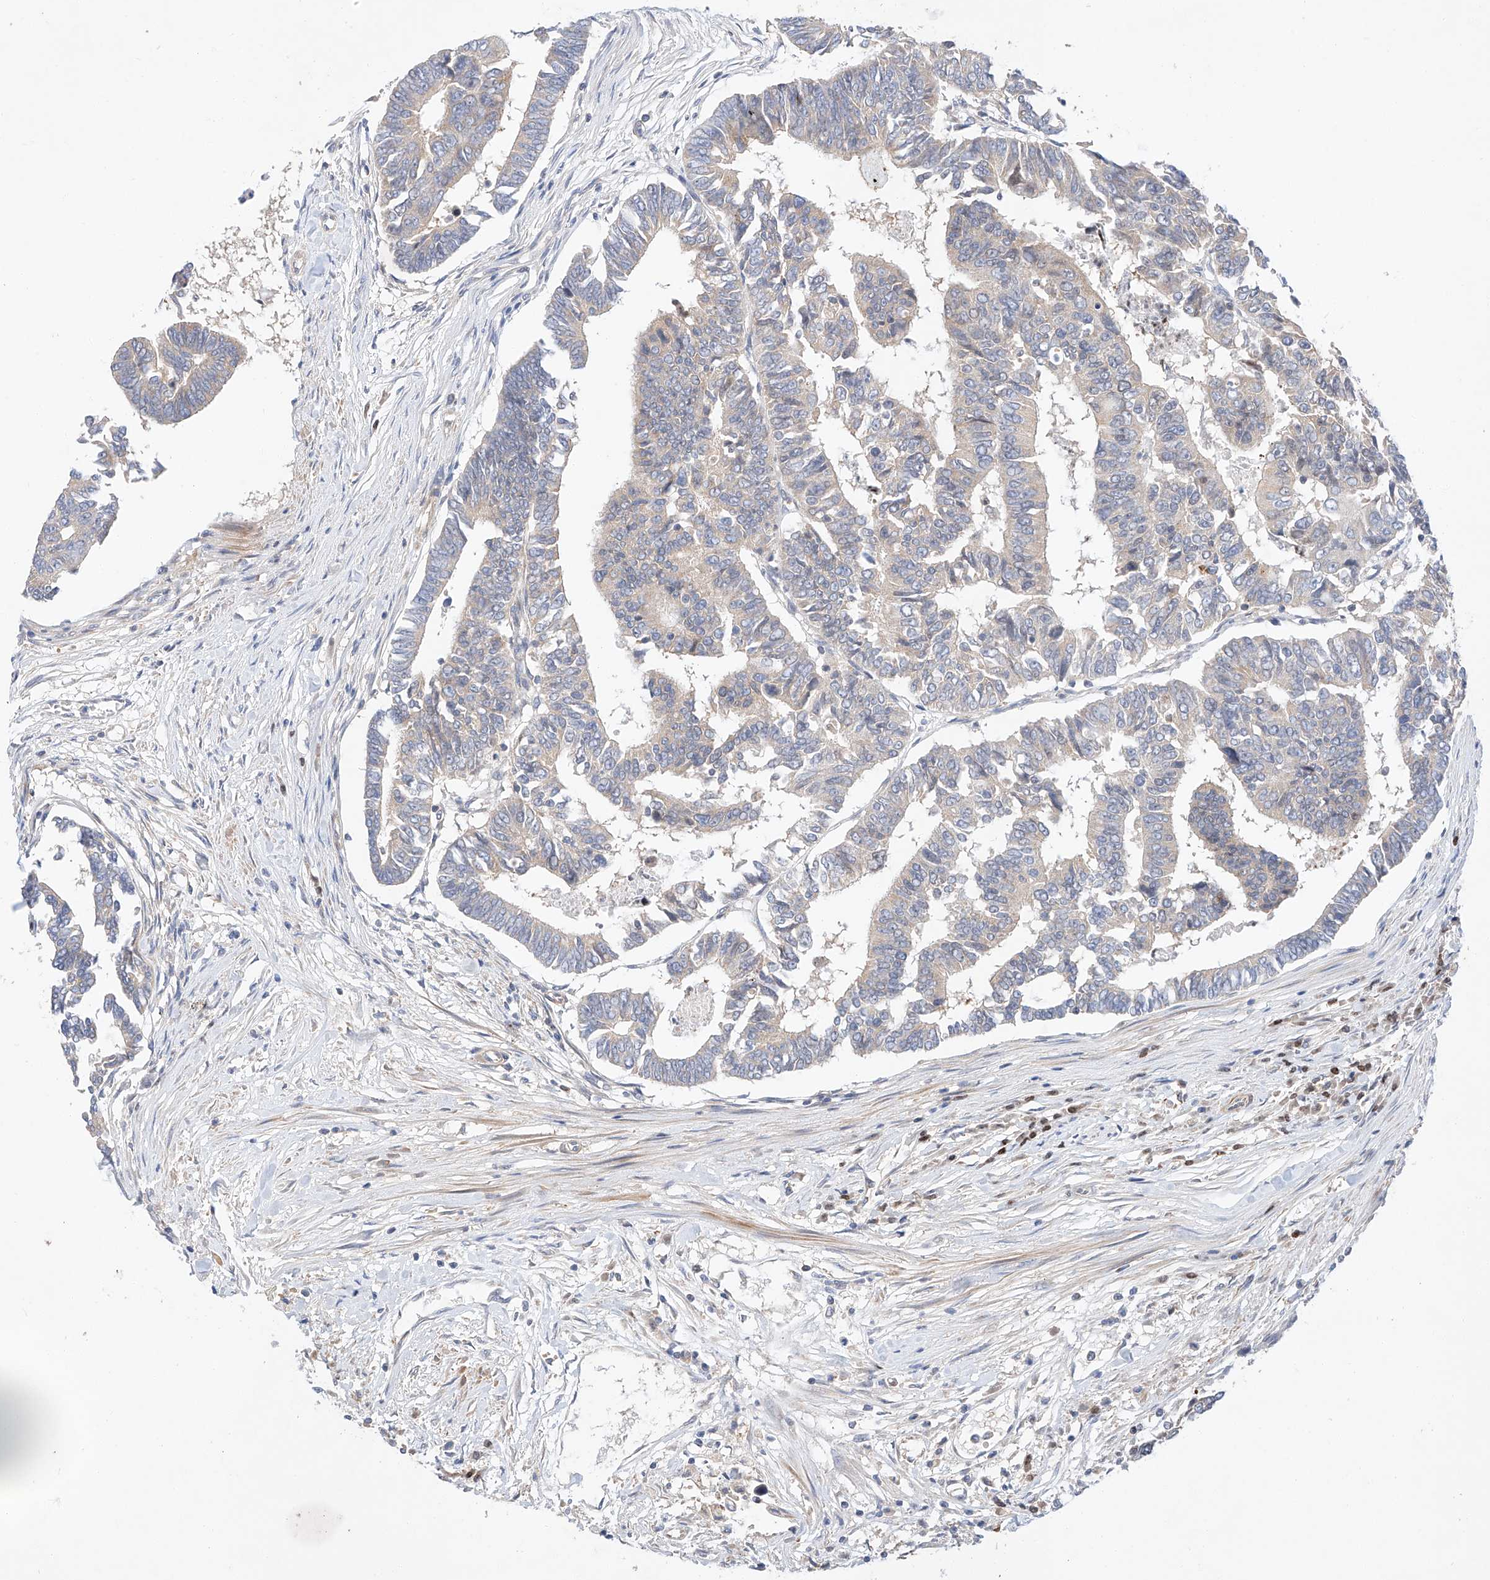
{"staining": {"intensity": "weak", "quantity": "<25%", "location": "cytoplasmic/membranous"}, "tissue": "colorectal cancer", "cell_type": "Tumor cells", "image_type": "cancer", "snomed": [{"axis": "morphology", "description": "Adenocarcinoma, NOS"}, {"axis": "topography", "description": "Rectum"}], "caption": "IHC micrograph of neoplastic tissue: human colorectal cancer (adenocarcinoma) stained with DAB (3,3'-diaminobenzidine) exhibits no significant protein expression in tumor cells.", "gene": "C6orf118", "patient": {"sex": "female", "age": 65}}